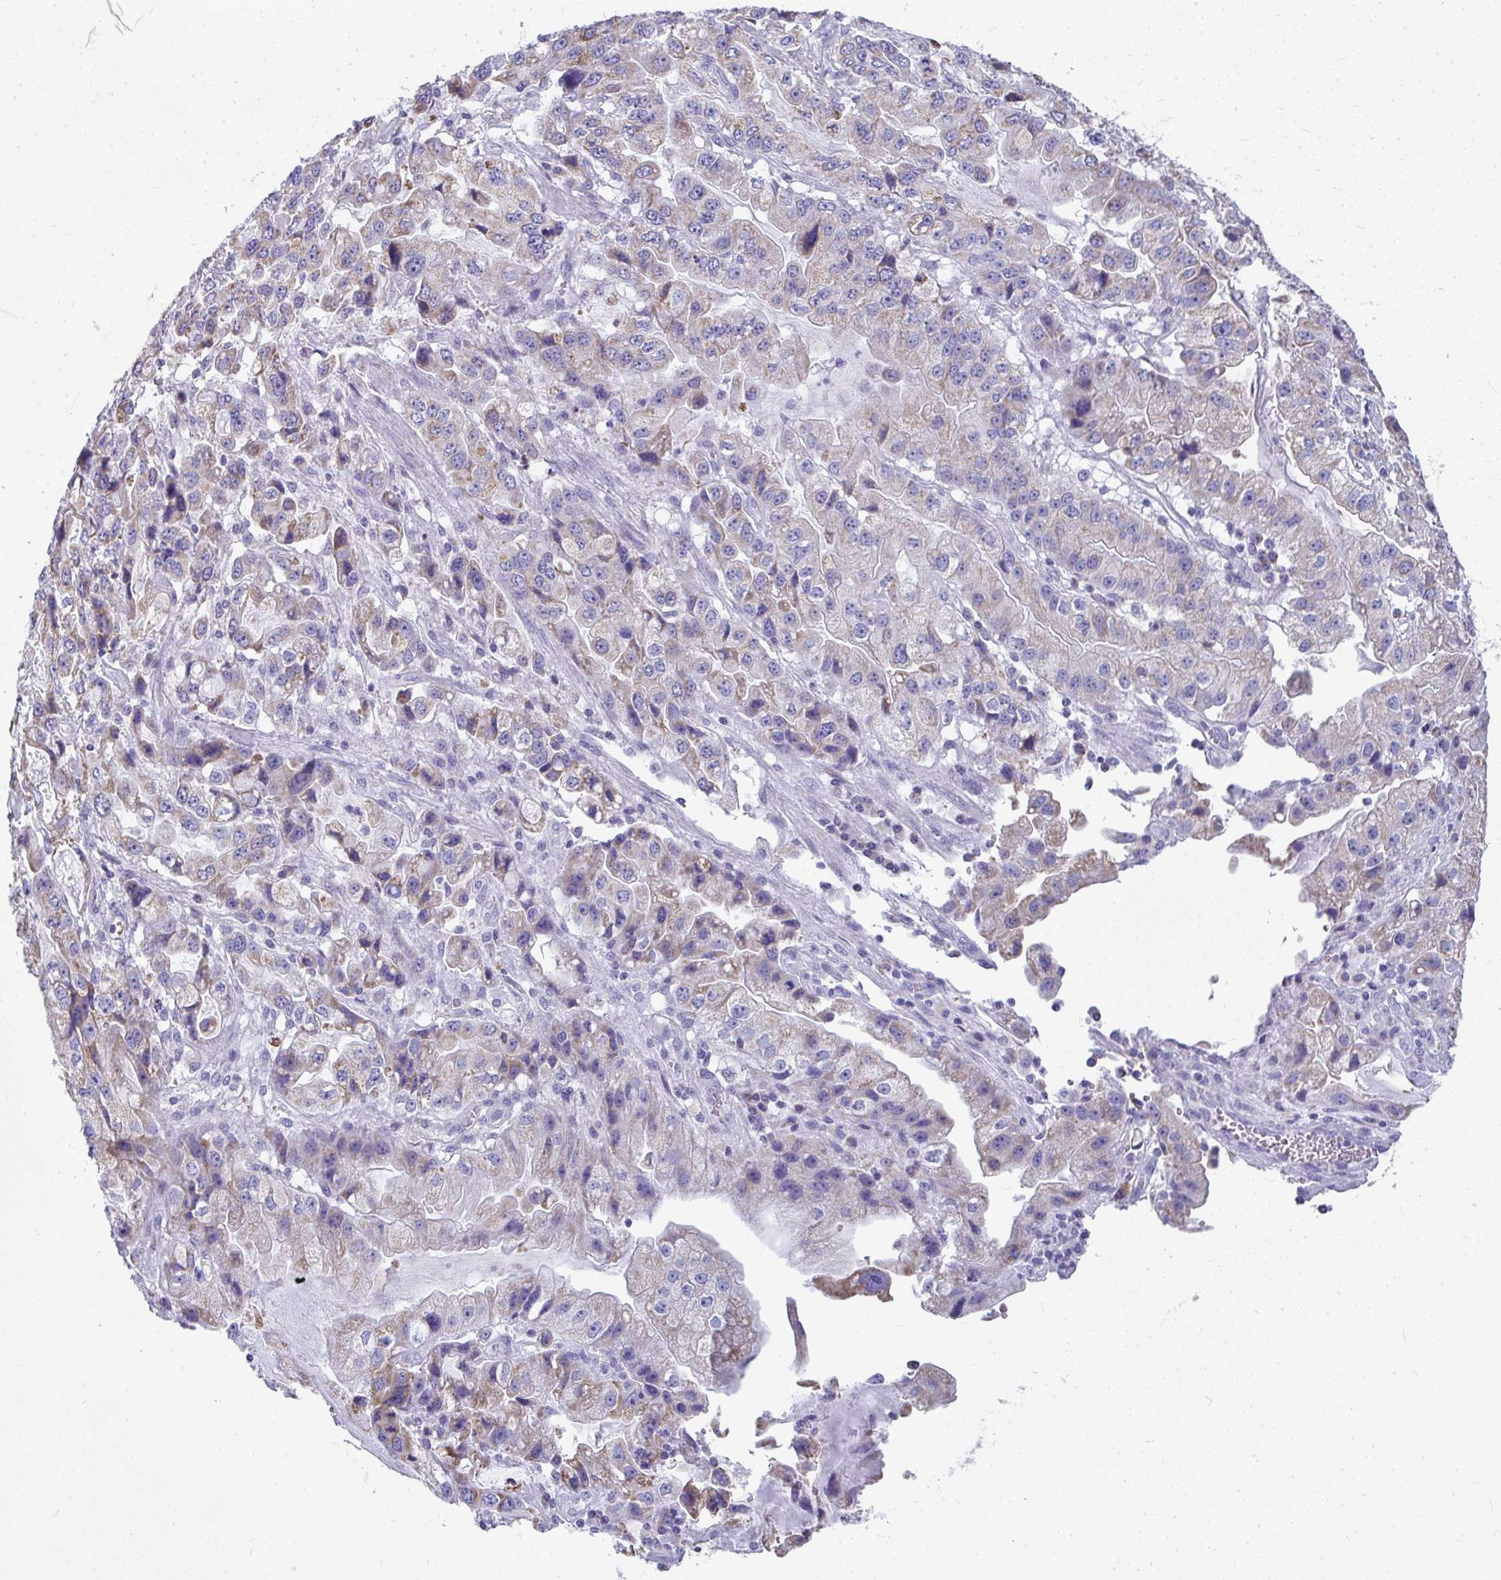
{"staining": {"intensity": "moderate", "quantity": "25%-75%", "location": "cytoplasmic/membranous"}, "tissue": "stomach cancer", "cell_type": "Tumor cells", "image_type": "cancer", "snomed": [{"axis": "morphology", "description": "Adenocarcinoma, NOS"}, {"axis": "topography", "description": "Stomach, lower"}], "caption": "Immunohistochemical staining of adenocarcinoma (stomach) shows moderate cytoplasmic/membranous protein staining in about 25%-75% of tumor cells. (DAB (3,3'-diaminobenzidine) IHC, brown staining for protein, blue staining for nuclei).", "gene": "SLC6A1", "patient": {"sex": "female", "age": 93}}